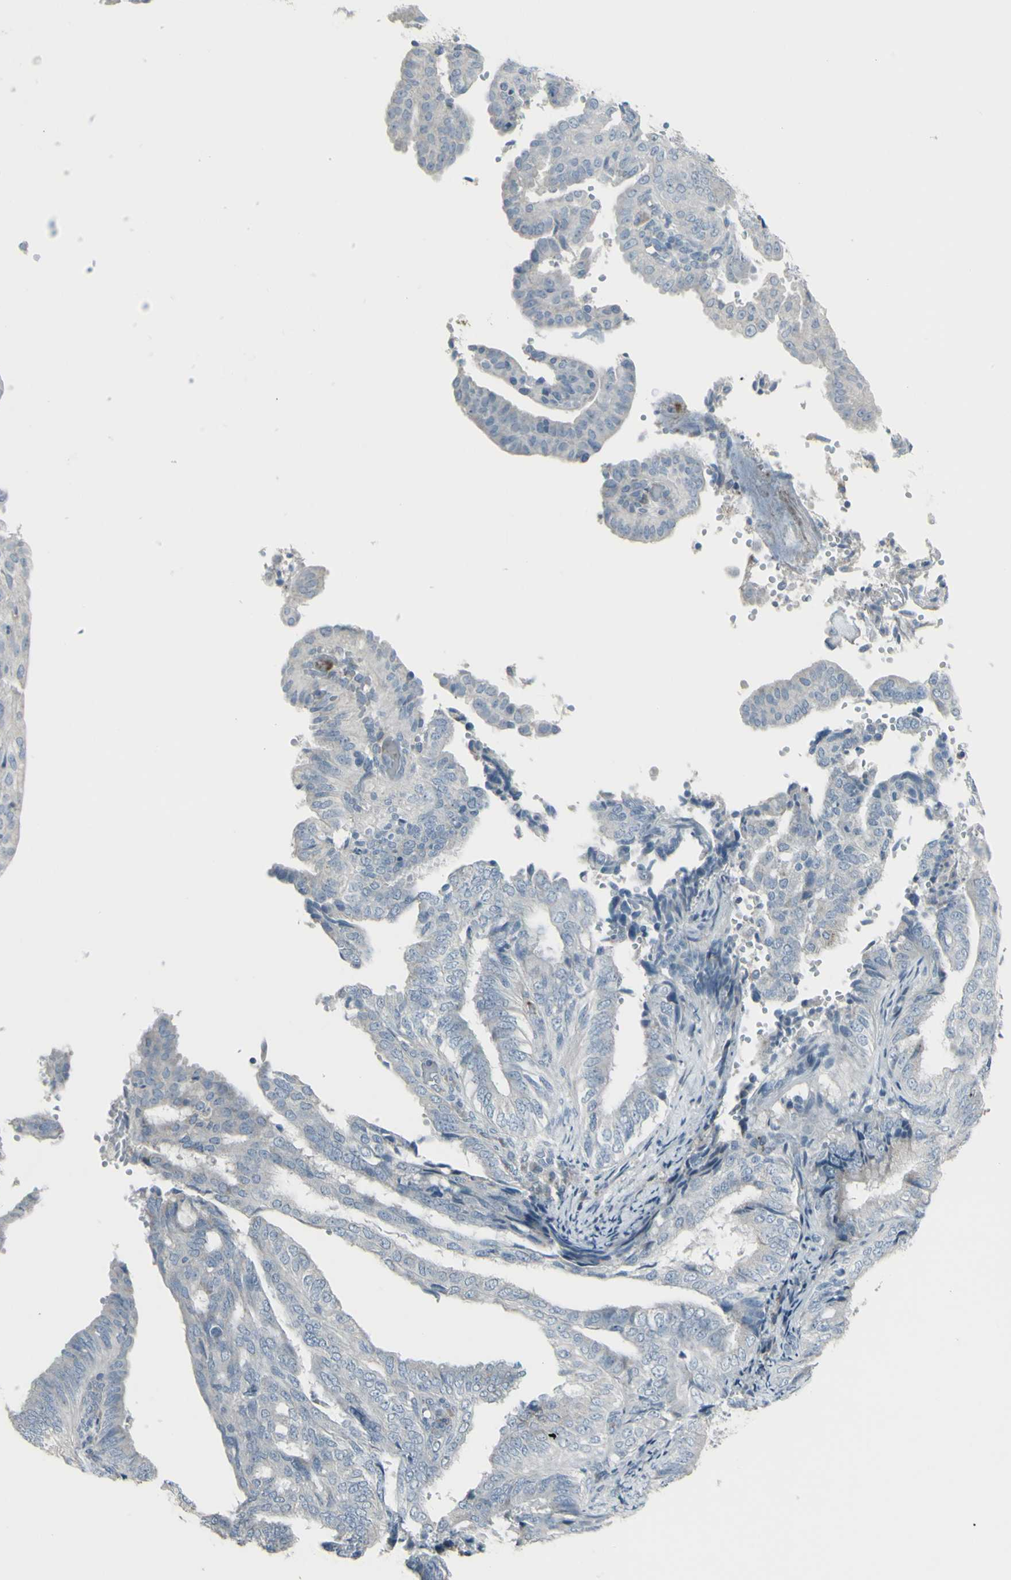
{"staining": {"intensity": "weak", "quantity": "<25%", "location": "cytoplasmic/membranous"}, "tissue": "endometrial cancer", "cell_type": "Tumor cells", "image_type": "cancer", "snomed": [{"axis": "morphology", "description": "Adenocarcinoma, NOS"}, {"axis": "topography", "description": "Endometrium"}], "caption": "DAB (3,3'-diaminobenzidine) immunohistochemical staining of human endometrial cancer (adenocarcinoma) exhibits no significant expression in tumor cells. The staining was performed using DAB to visualize the protein expression in brown, while the nuclei were stained in blue with hematoxylin (Magnification: 20x).", "gene": "CD79B", "patient": {"sex": "female", "age": 58}}